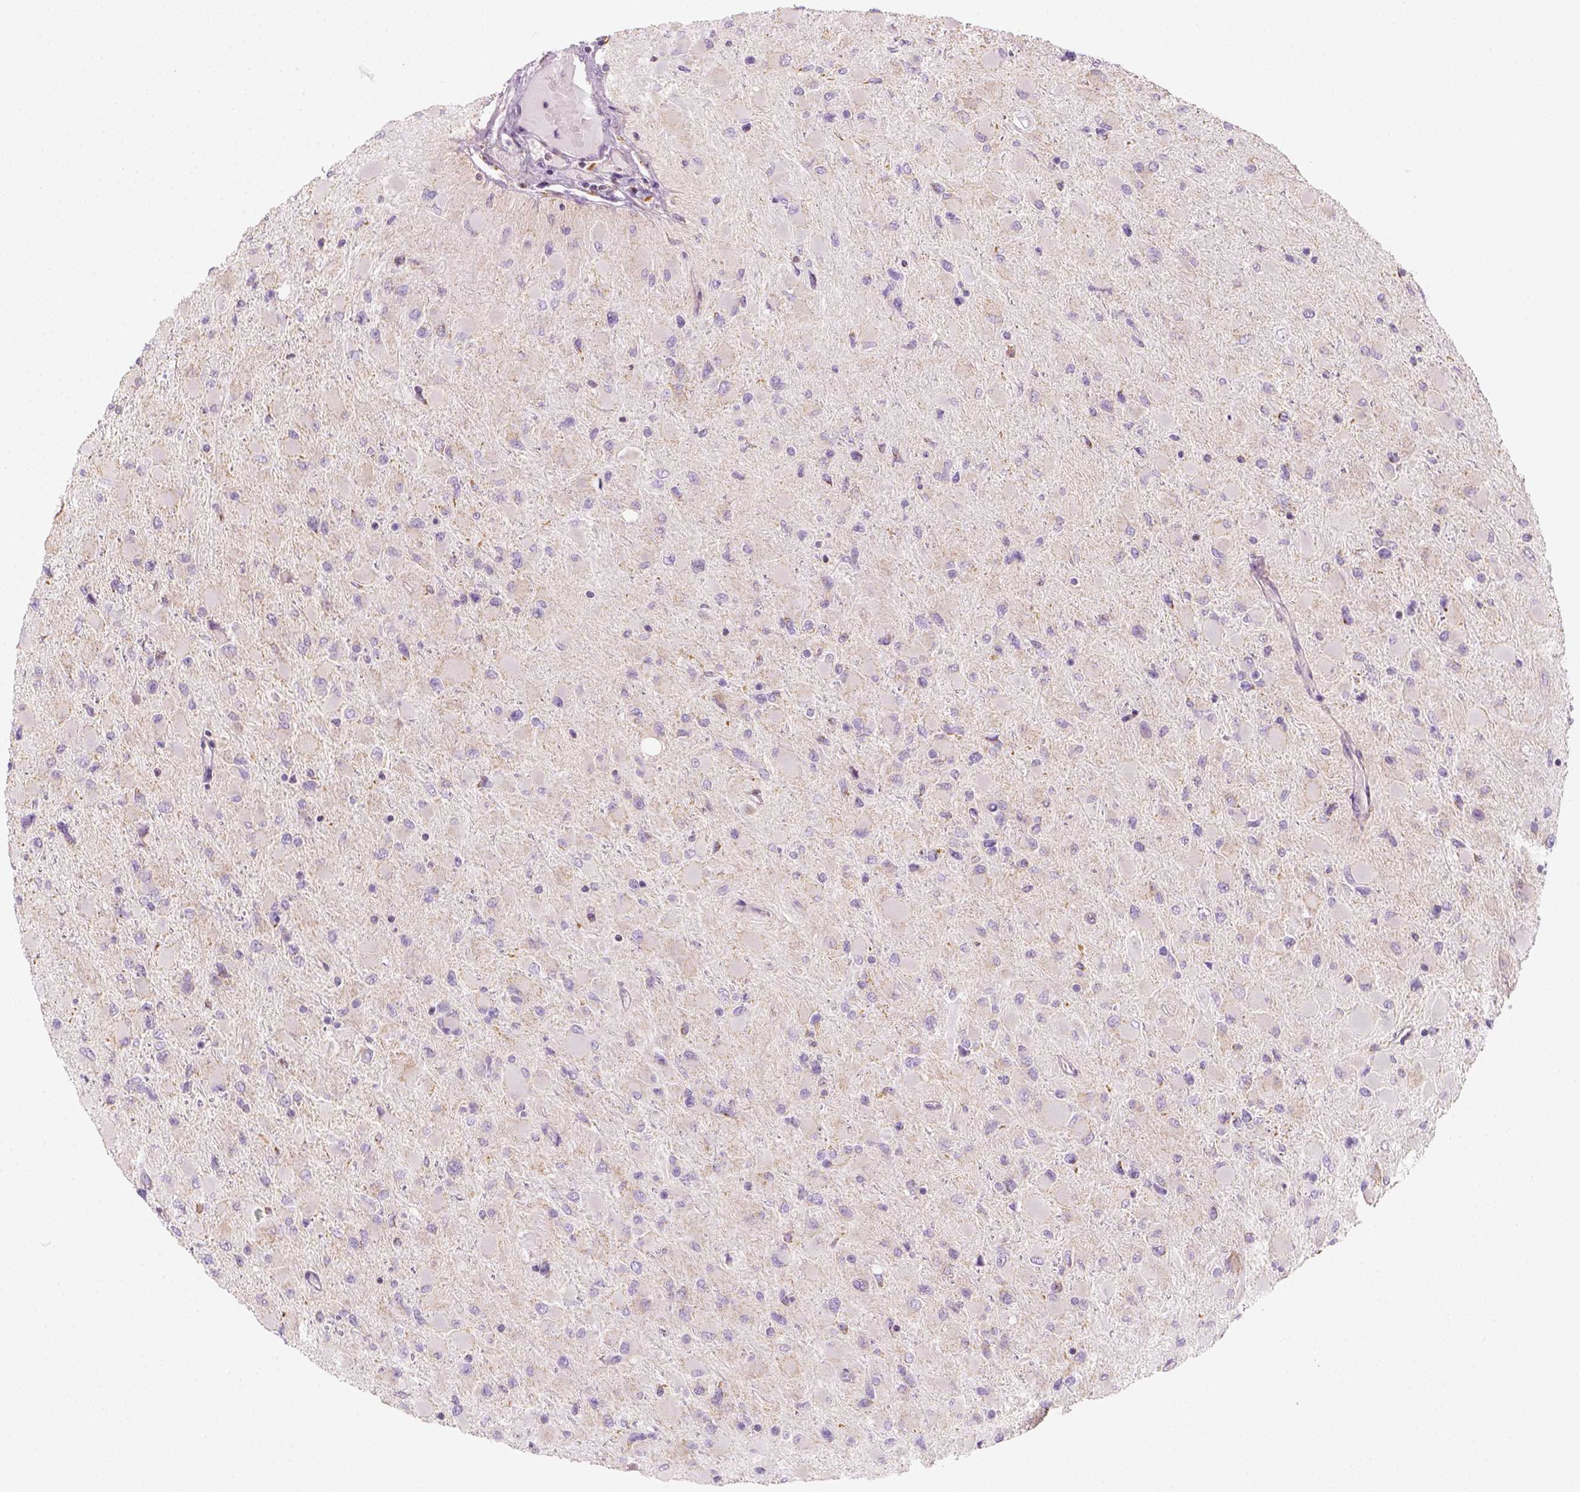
{"staining": {"intensity": "negative", "quantity": "none", "location": "none"}, "tissue": "glioma", "cell_type": "Tumor cells", "image_type": "cancer", "snomed": [{"axis": "morphology", "description": "Glioma, malignant, High grade"}, {"axis": "topography", "description": "Cerebral cortex"}], "caption": "Micrograph shows no significant protein staining in tumor cells of malignant glioma (high-grade).", "gene": "AWAT2", "patient": {"sex": "female", "age": 36}}